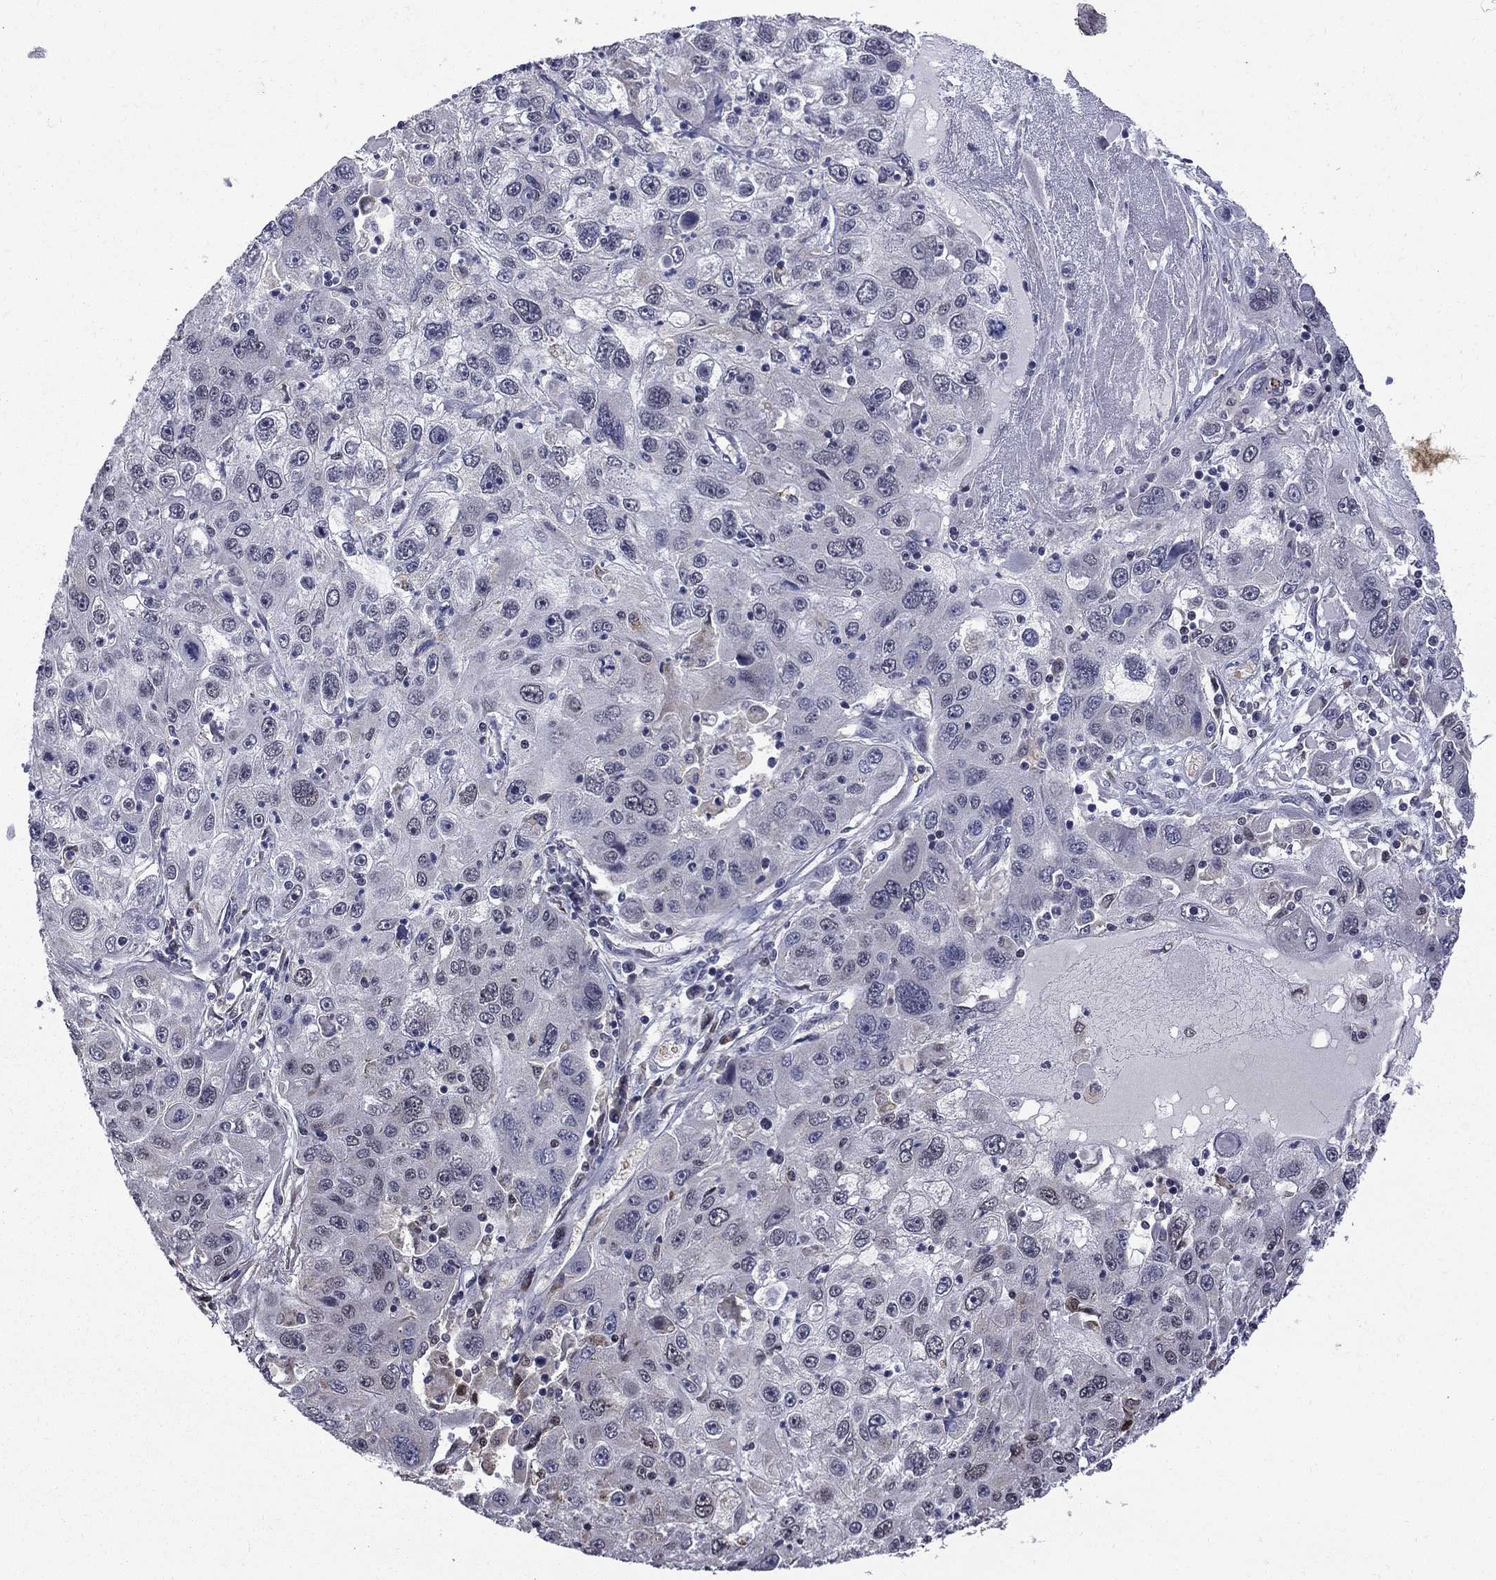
{"staining": {"intensity": "negative", "quantity": "none", "location": "none"}, "tissue": "stomach cancer", "cell_type": "Tumor cells", "image_type": "cancer", "snomed": [{"axis": "morphology", "description": "Adenocarcinoma, NOS"}, {"axis": "topography", "description": "Stomach"}], "caption": "Image shows no protein staining in tumor cells of stomach cancer tissue. (DAB IHC visualized using brightfield microscopy, high magnification).", "gene": "HSPB2", "patient": {"sex": "male", "age": 56}}